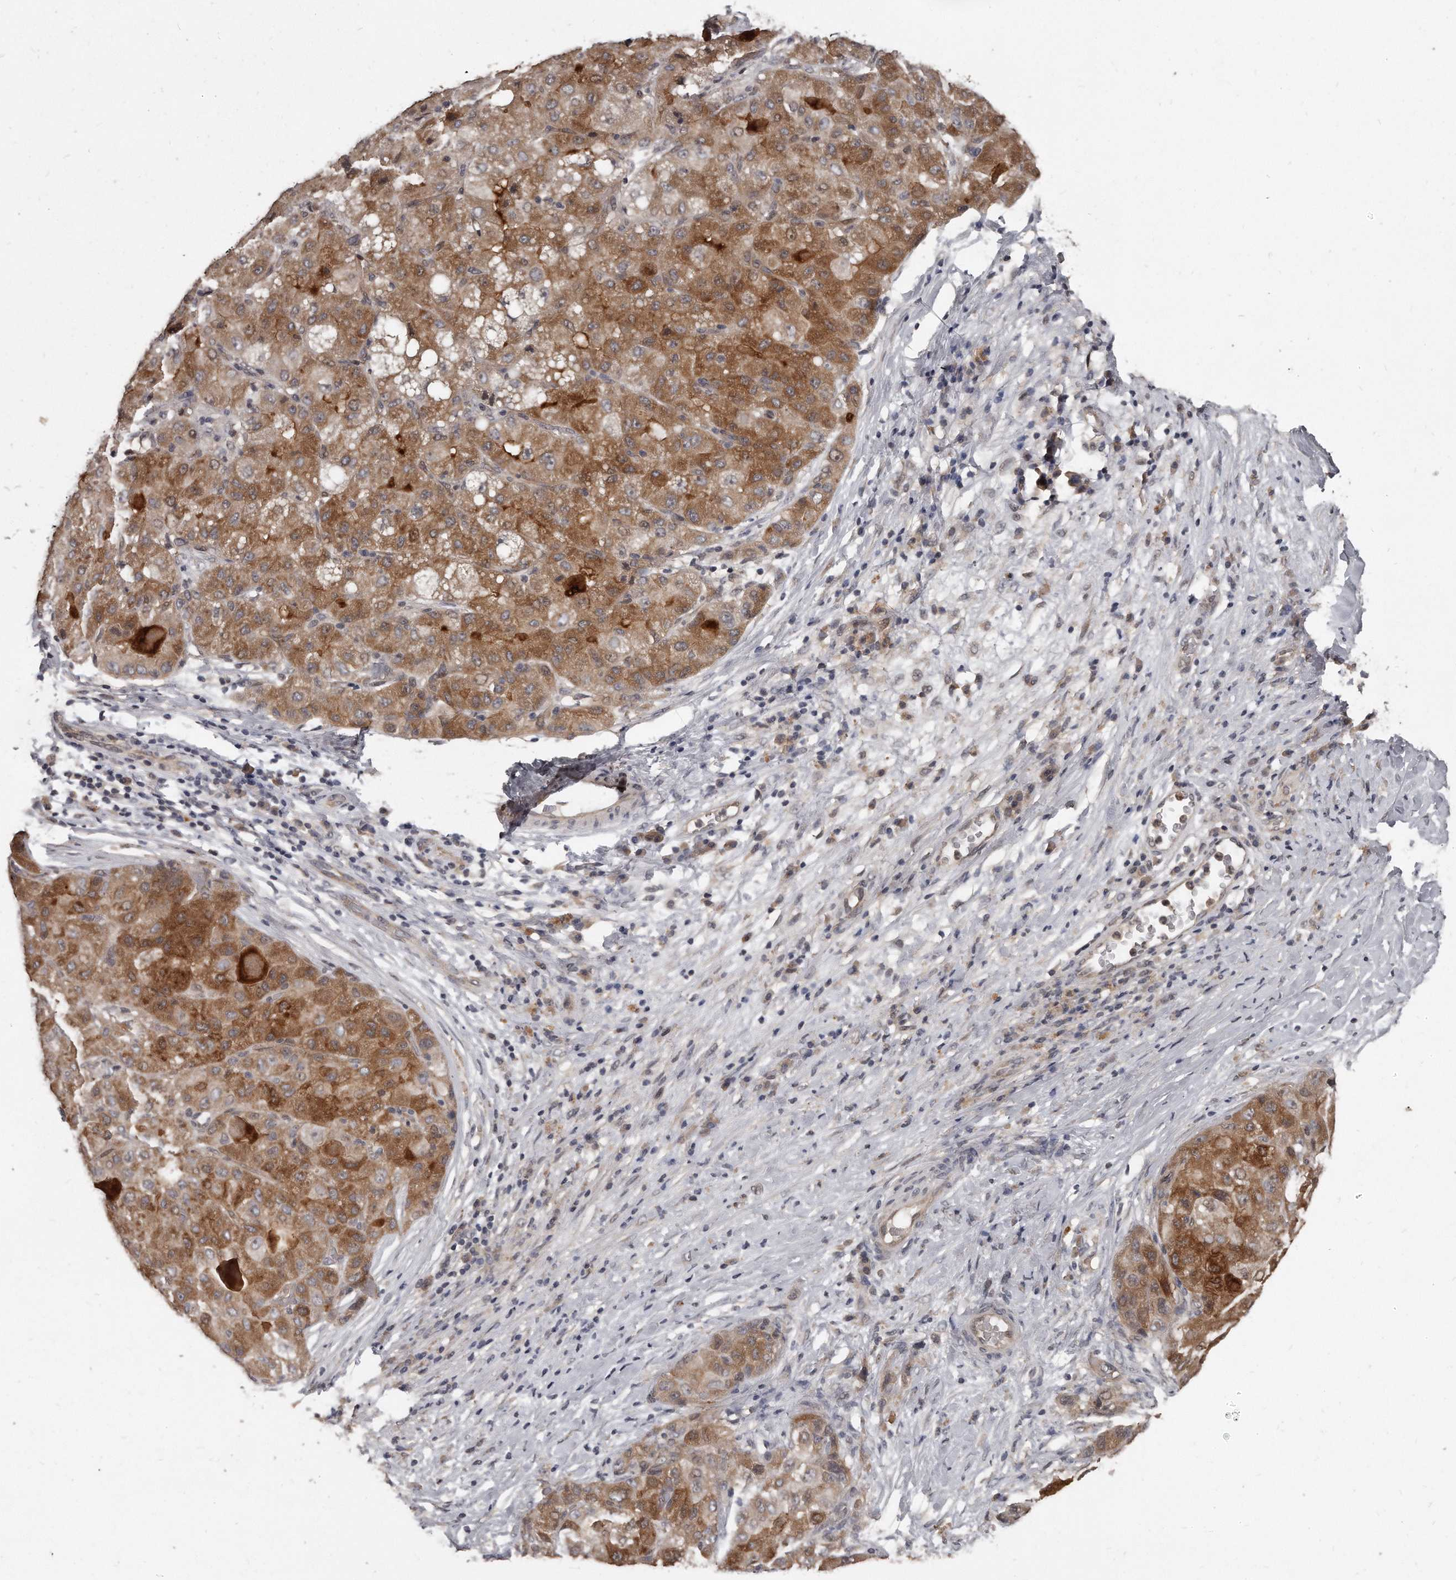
{"staining": {"intensity": "moderate", "quantity": ">75%", "location": "cytoplasmic/membranous"}, "tissue": "liver cancer", "cell_type": "Tumor cells", "image_type": "cancer", "snomed": [{"axis": "morphology", "description": "Carcinoma, Hepatocellular, NOS"}, {"axis": "topography", "description": "Liver"}], "caption": "Hepatocellular carcinoma (liver) stained for a protein demonstrates moderate cytoplasmic/membranous positivity in tumor cells.", "gene": "GRB10", "patient": {"sex": "male", "age": 80}}